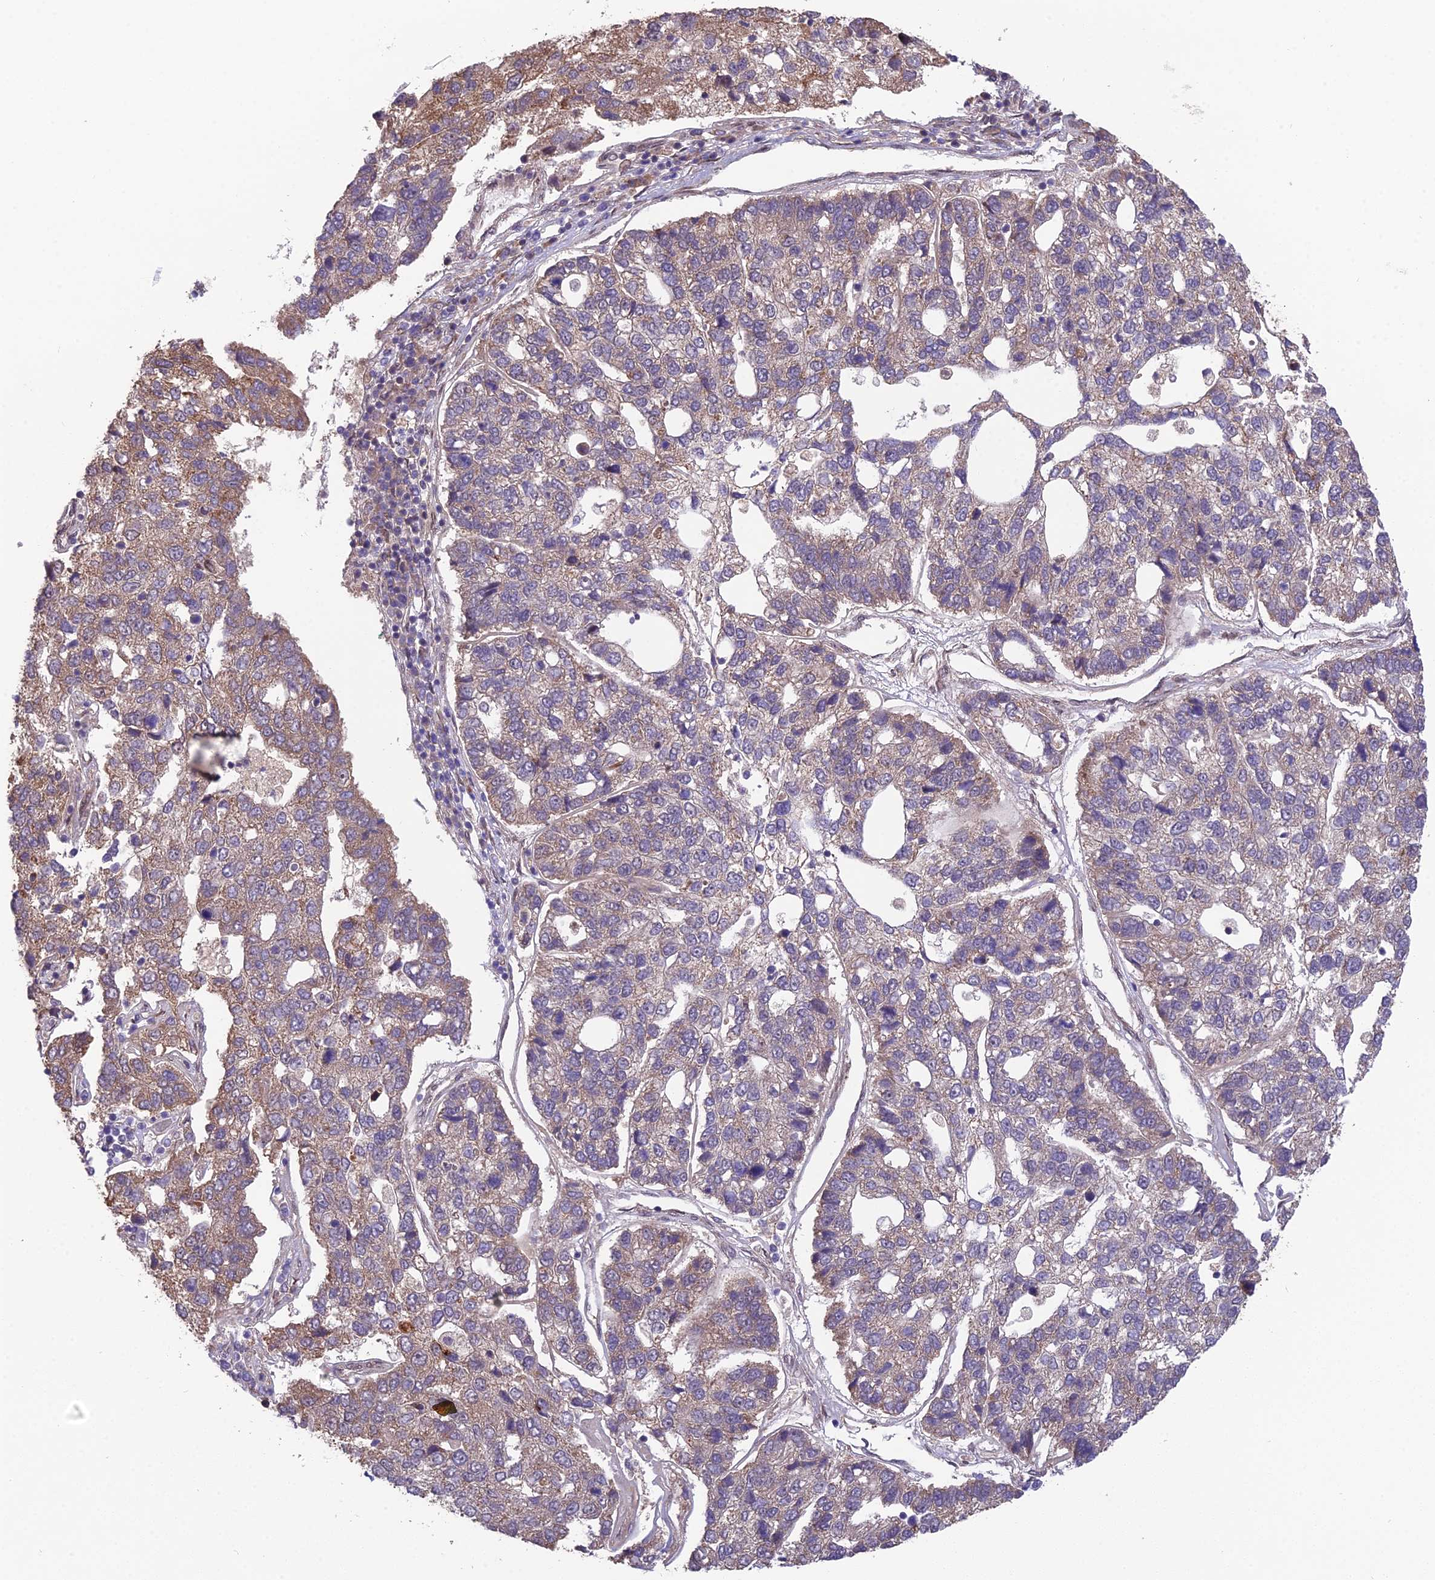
{"staining": {"intensity": "weak", "quantity": "25%-75%", "location": "cytoplasmic/membranous"}, "tissue": "pancreatic cancer", "cell_type": "Tumor cells", "image_type": "cancer", "snomed": [{"axis": "morphology", "description": "Adenocarcinoma, NOS"}, {"axis": "topography", "description": "Pancreas"}], "caption": "IHC micrograph of neoplastic tissue: human pancreatic cancer stained using immunohistochemistry (IHC) displays low levels of weak protein expression localized specifically in the cytoplasmic/membranous of tumor cells, appearing as a cytoplasmic/membranous brown color.", "gene": "CYP2R1", "patient": {"sex": "female", "age": 61}}